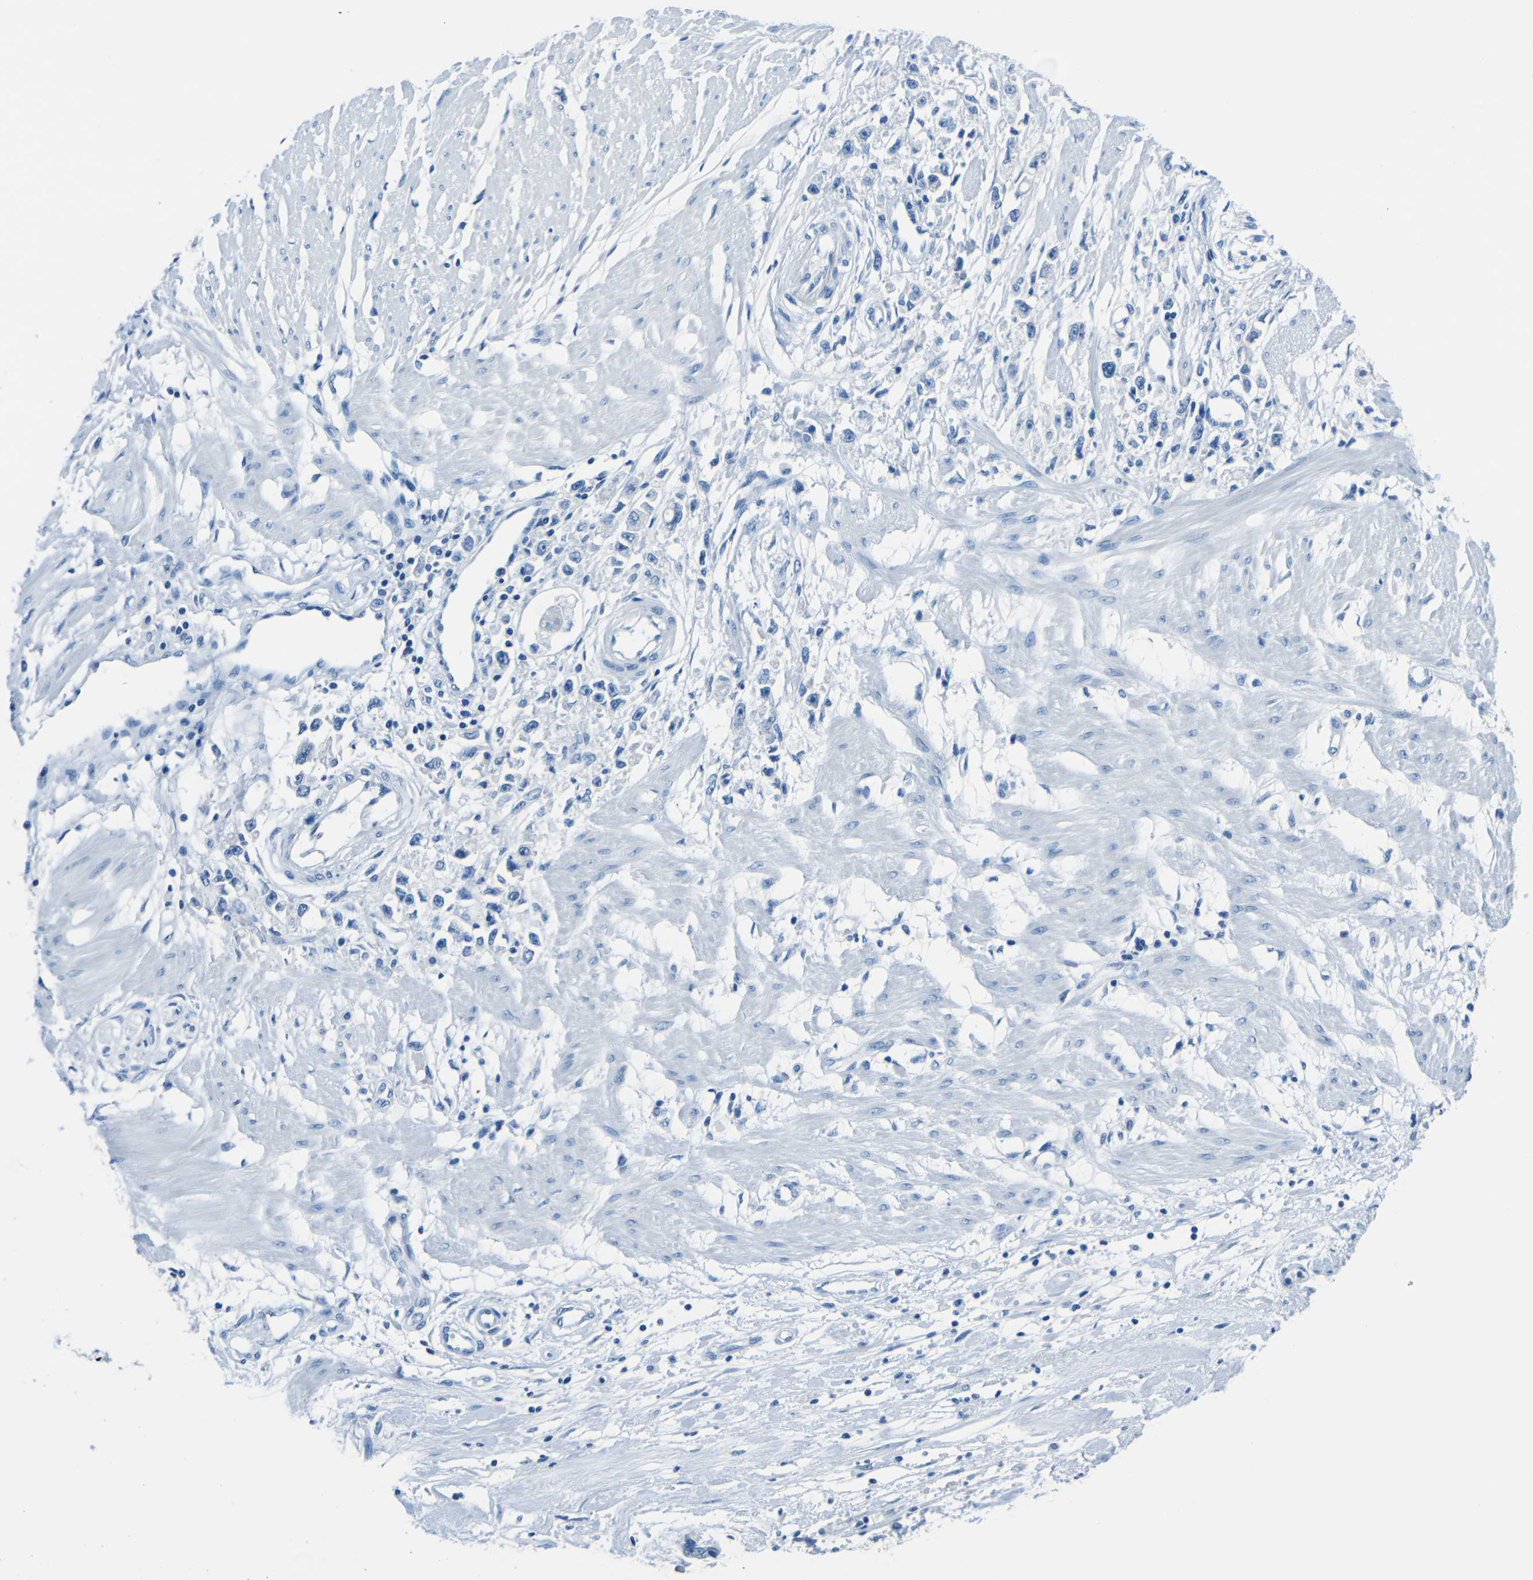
{"staining": {"intensity": "negative", "quantity": "none", "location": "none"}, "tissue": "stomach cancer", "cell_type": "Tumor cells", "image_type": "cancer", "snomed": [{"axis": "morphology", "description": "Adenocarcinoma, NOS"}, {"axis": "topography", "description": "Stomach"}], "caption": "Tumor cells are negative for protein expression in human stomach adenocarcinoma.", "gene": "FBN2", "patient": {"sex": "female", "age": 59}}